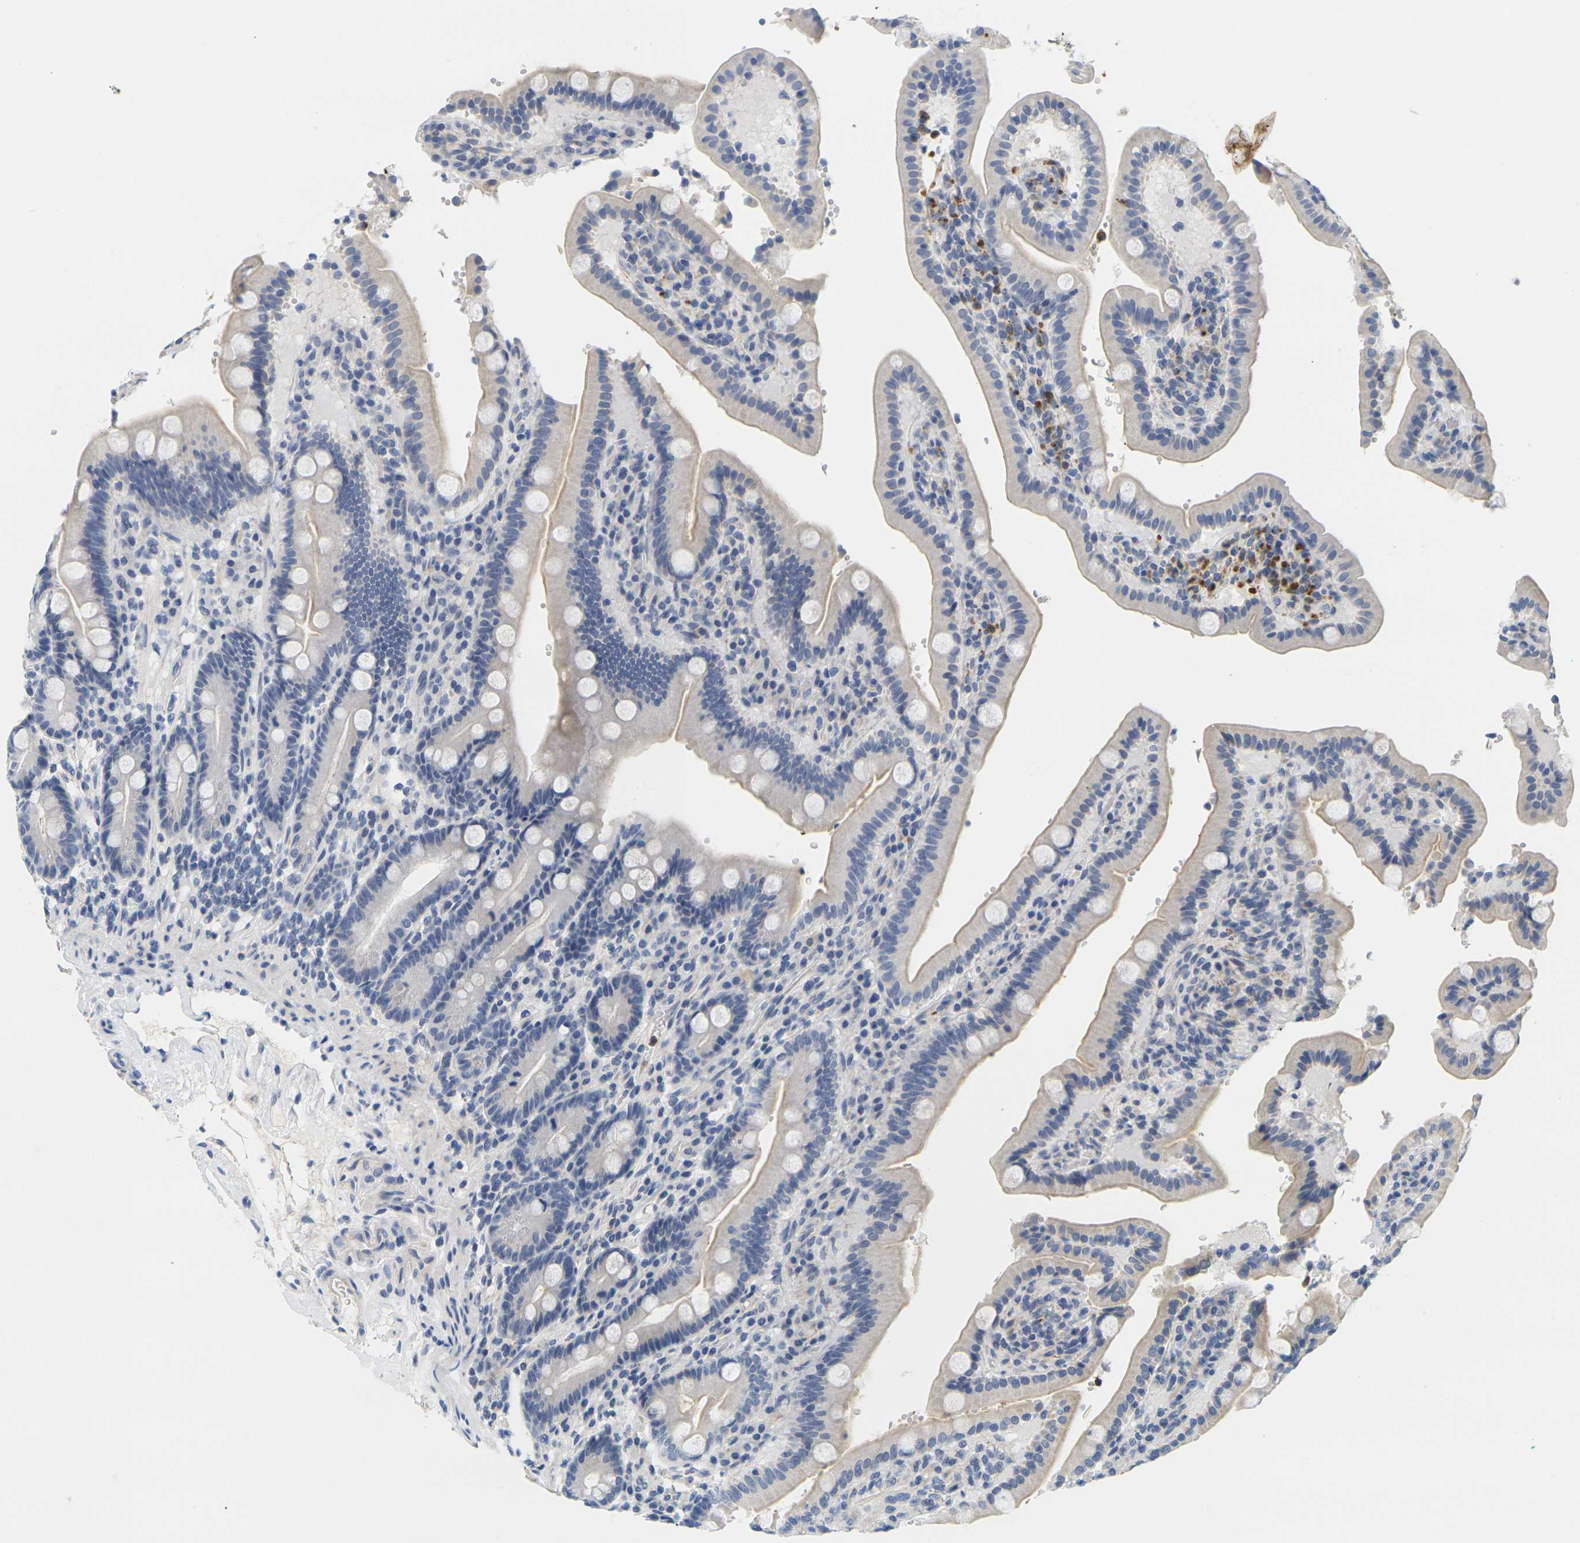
{"staining": {"intensity": "weak", "quantity": "25%-75%", "location": "cytoplasmic/membranous"}, "tissue": "duodenum", "cell_type": "Glandular cells", "image_type": "normal", "snomed": [{"axis": "morphology", "description": "Normal tissue, NOS"}, {"axis": "topography", "description": "Small intestine, NOS"}], "caption": "DAB (3,3'-diaminobenzidine) immunohistochemical staining of normal human duodenum demonstrates weak cytoplasmic/membranous protein staining in about 25%-75% of glandular cells.", "gene": "KLK5", "patient": {"sex": "female", "age": 71}}